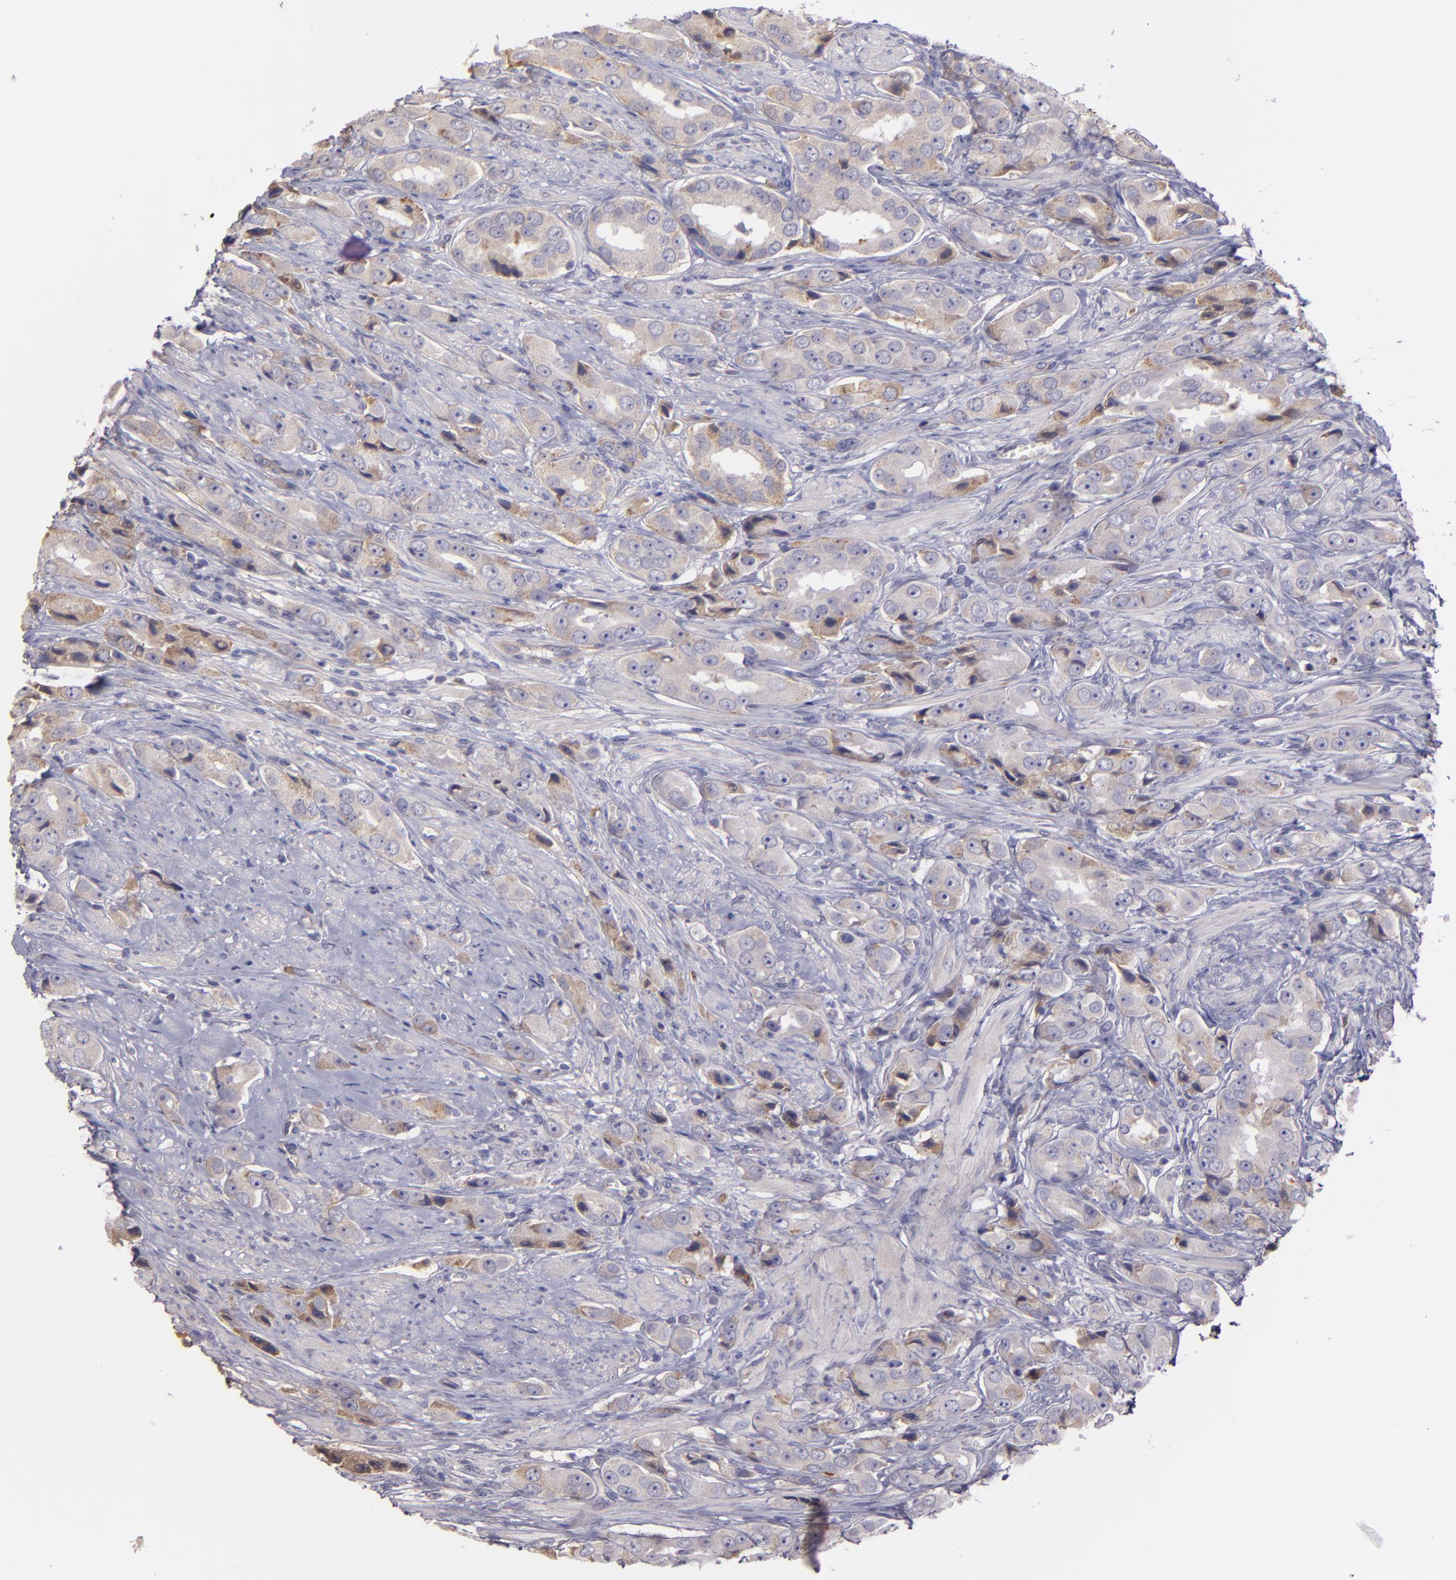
{"staining": {"intensity": "strong", "quantity": ">75%", "location": "cytoplasmic/membranous"}, "tissue": "prostate cancer", "cell_type": "Tumor cells", "image_type": "cancer", "snomed": [{"axis": "morphology", "description": "Adenocarcinoma, Medium grade"}, {"axis": "topography", "description": "Prostate"}], "caption": "Immunohistochemical staining of prostate cancer reveals strong cytoplasmic/membranous protein staining in about >75% of tumor cells. Using DAB (3,3'-diaminobenzidine) (brown) and hematoxylin (blue) stains, captured at high magnification using brightfield microscopy.", "gene": "ECE1", "patient": {"sex": "male", "age": 53}}